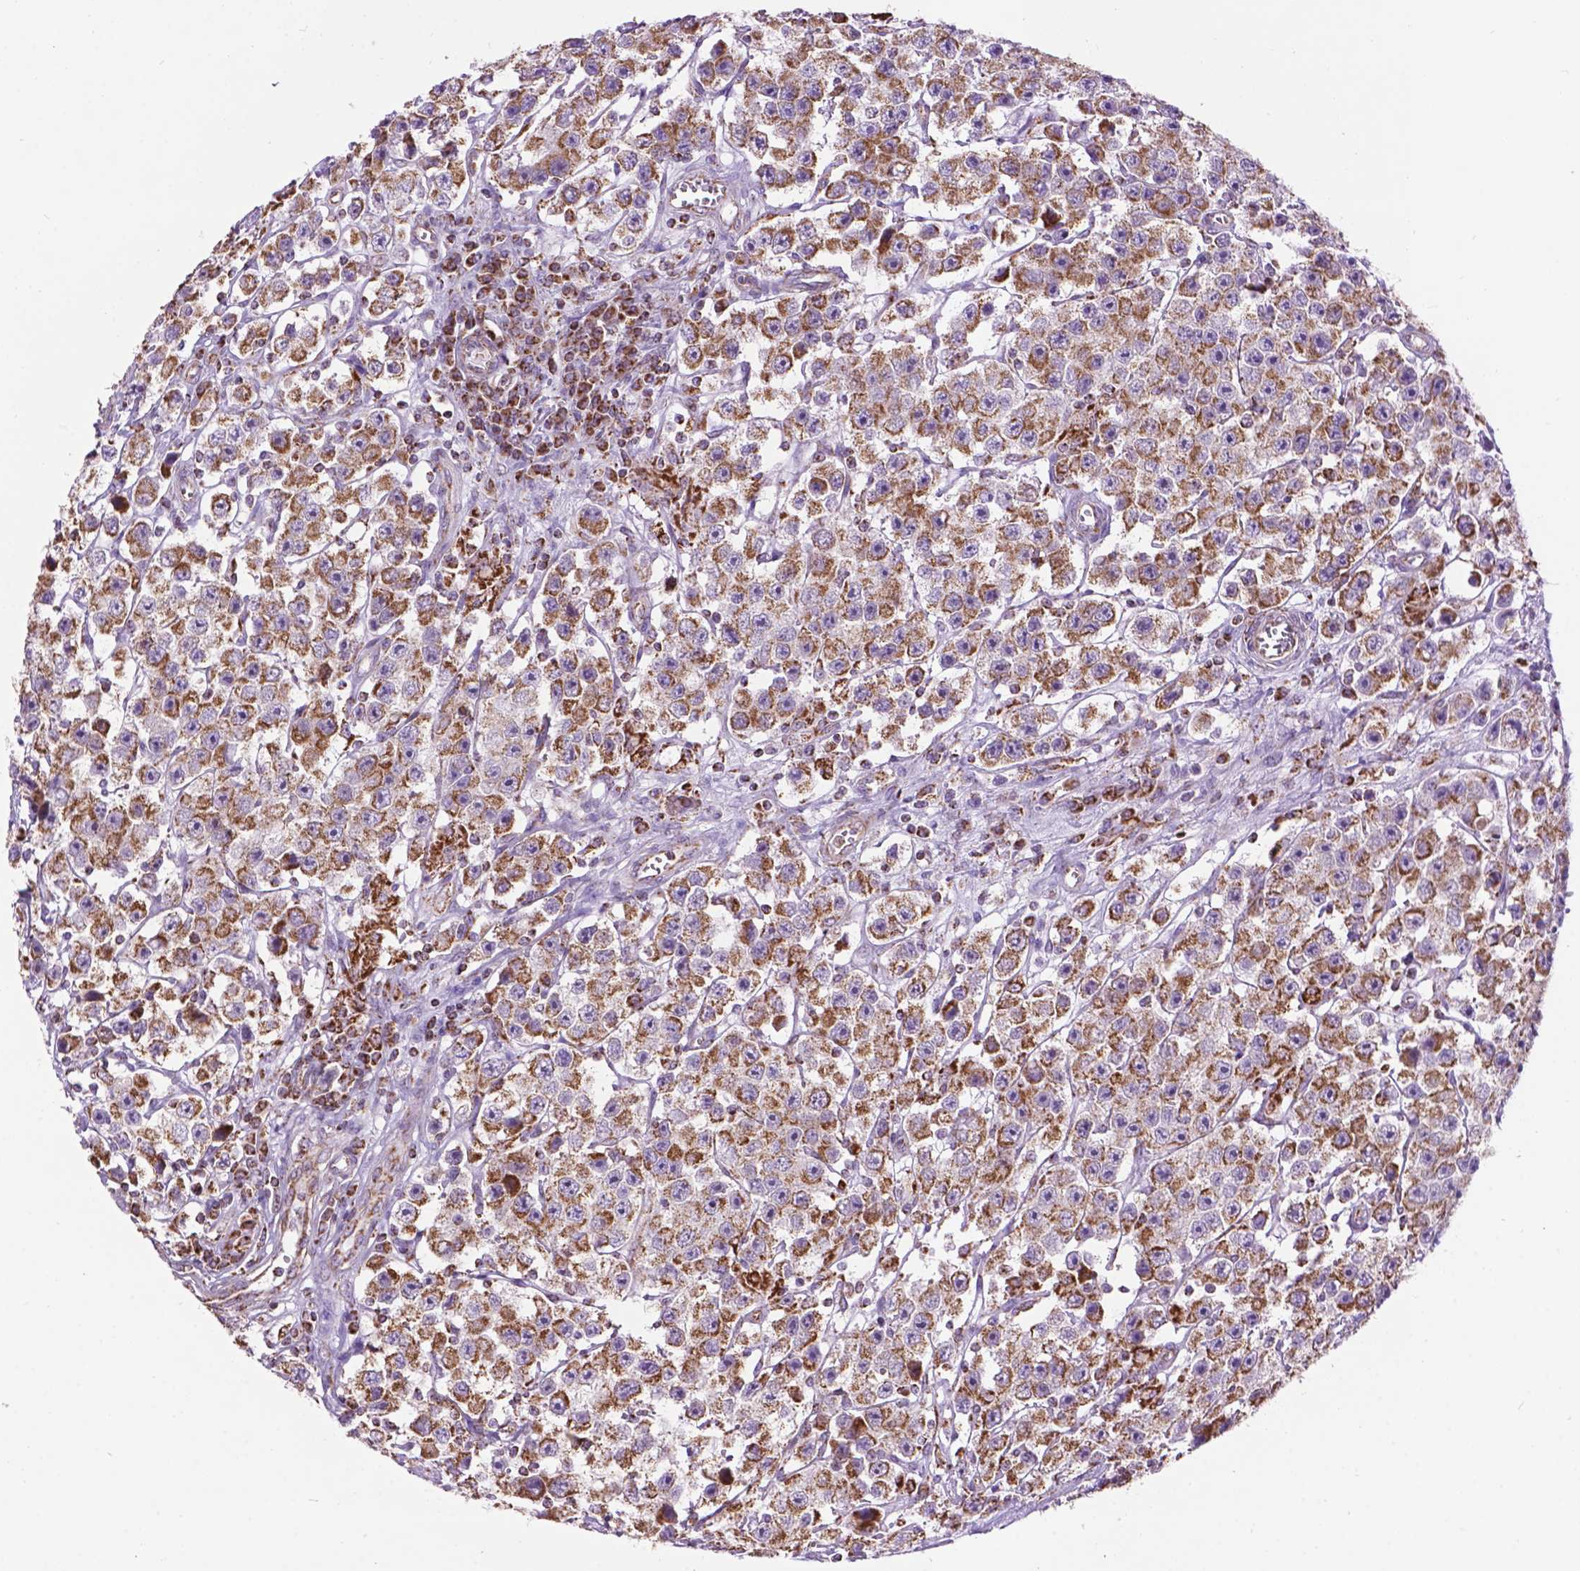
{"staining": {"intensity": "moderate", "quantity": ">75%", "location": "cytoplasmic/membranous"}, "tissue": "testis cancer", "cell_type": "Tumor cells", "image_type": "cancer", "snomed": [{"axis": "morphology", "description": "Seminoma, NOS"}, {"axis": "topography", "description": "Testis"}], "caption": "Immunohistochemistry staining of testis cancer, which reveals medium levels of moderate cytoplasmic/membranous staining in approximately >75% of tumor cells indicating moderate cytoplasmic/membranous protein positivity. The staining was performed using DAB (brown) for protein detection and nuclei were counterstained in hematoxylin (blue).", "gene": "PYCR3", "patient": {"sex": "male", "age": 45}}